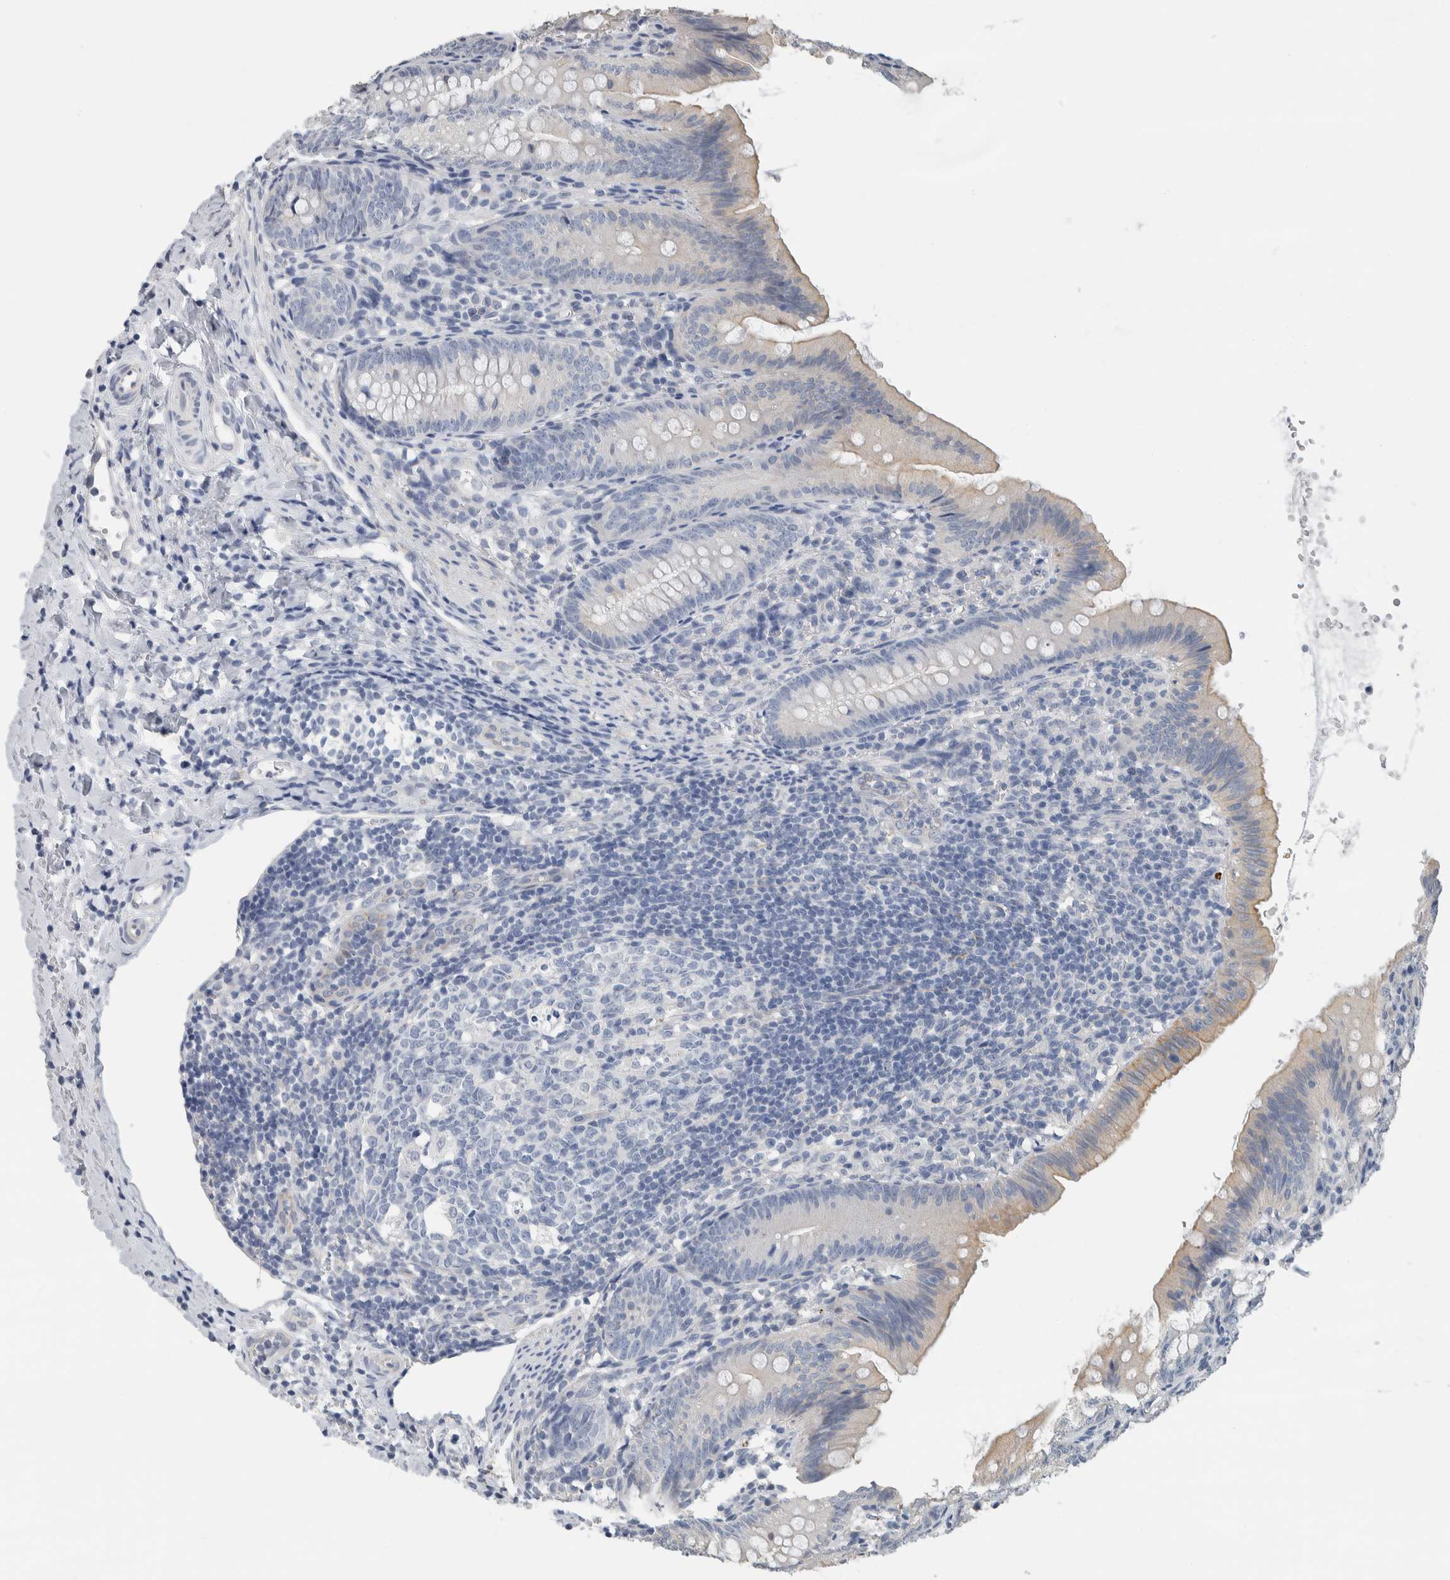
{"staining": {"intensity": "weak", "quantity": "<25%", "location": "cytoplasmic/membranous"}, "tissue": "appendix", "cell_type": "Glandular cells", "image_type": "normal", "snomed": [{"axis": "morphology", "description": "Normal tissue, NOS"}, {"axis": "topography", "description": "Appendix"}], "caption": "IHC micrograph of unremarkable appendix: human appendix stained with DAB (3,3'-diaminobenzidine) shows no significant protein positivity in glandular cells.", "gene": "NEFM", "patient": {"sex": "male", "age": 1}}